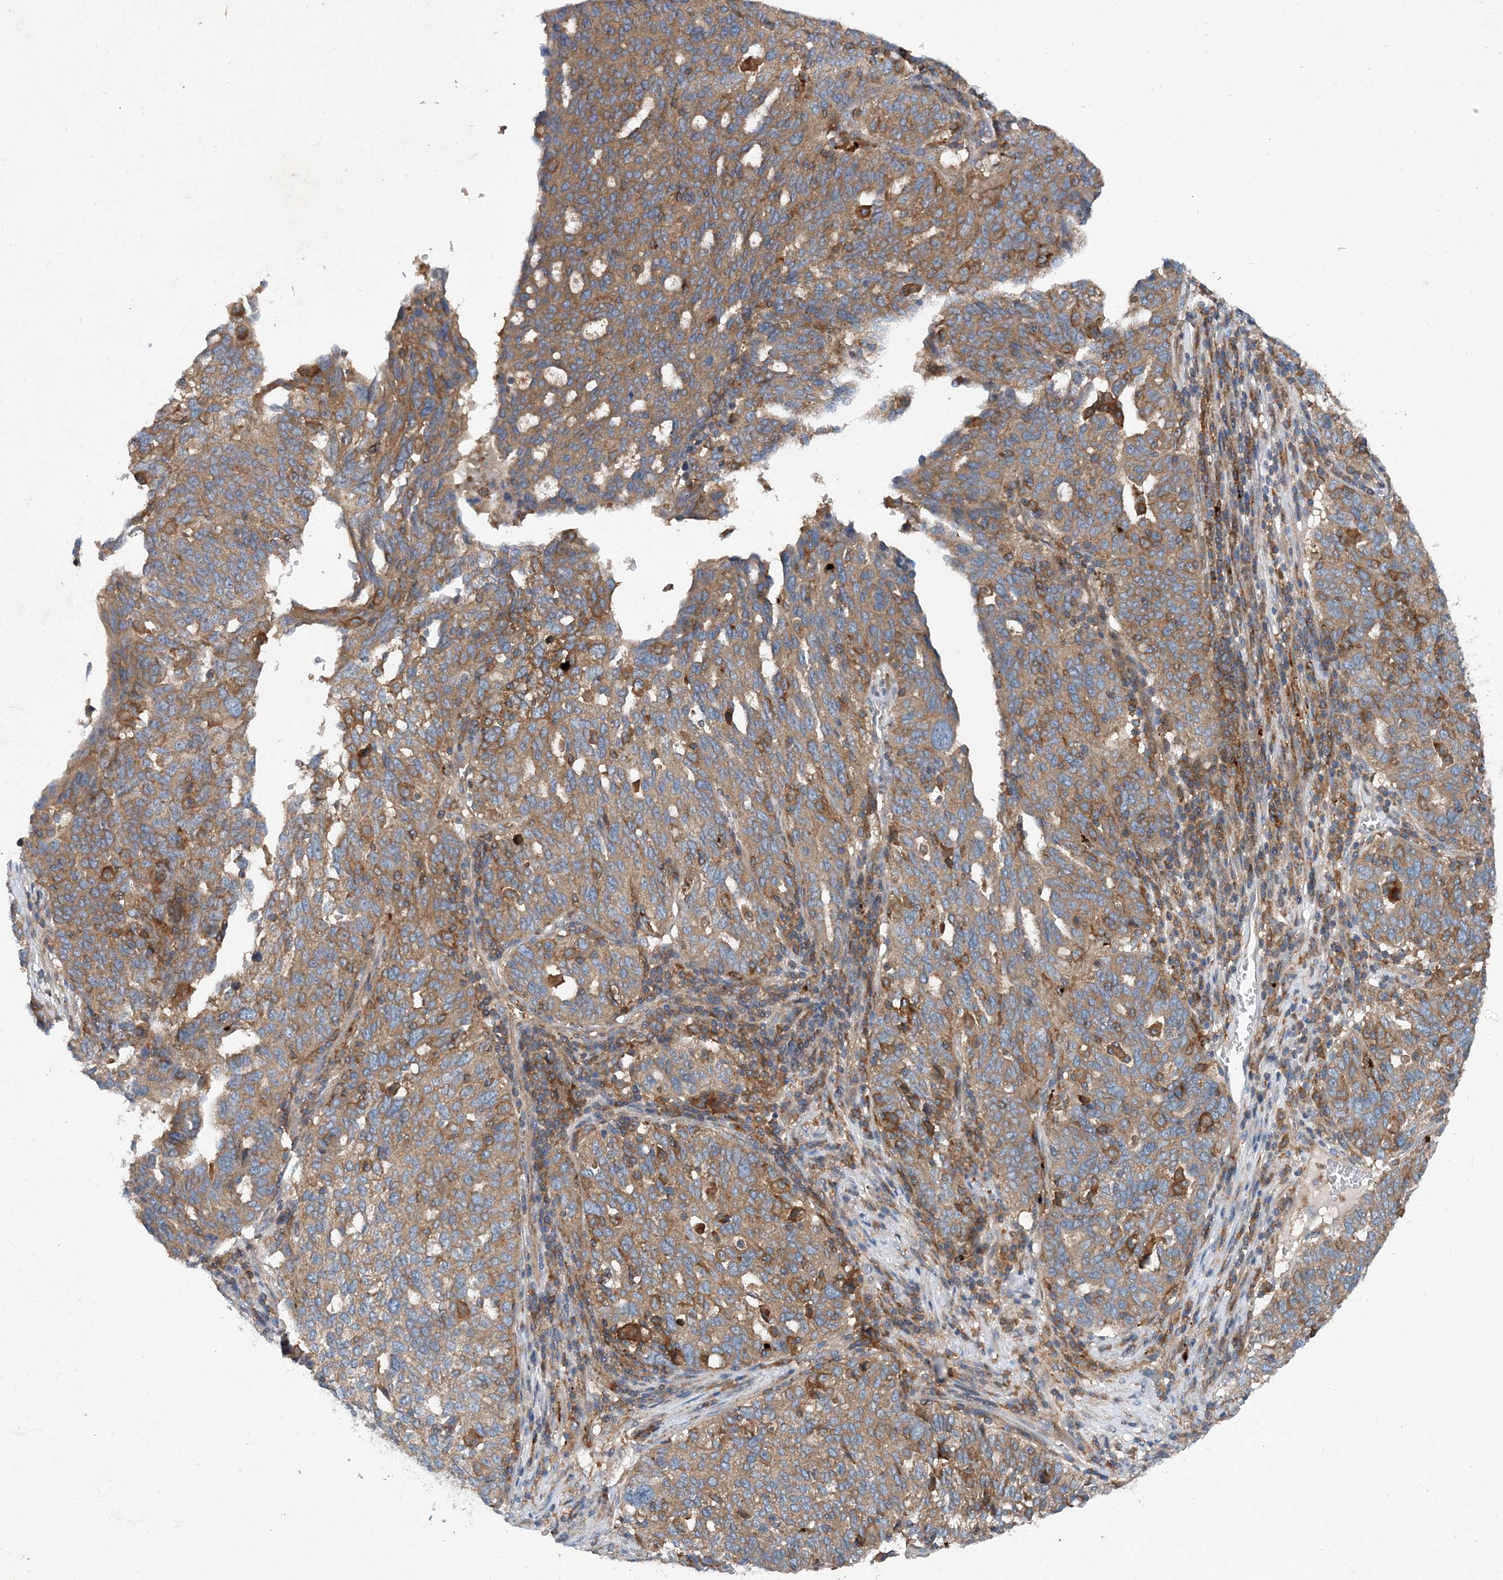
{"staining": {"intensity": "moderate", "quantity": ">75%", "location": "cytoplasmic/membranous"}, "tissue": "ovarian cancer", "cell_type": "Tumor cells", "image_type": "cancer", "snomed": [{"axis": "morphology", "description": "Cystadenocarcinoma, serous, NOS"}, {"axis": "topography", "description": "Ovary"}], "caption": "A brown stain highlights moderate cytoplasmic/membranous positivity of a protein in human ovarian cancer tumor cells. Immunohistochemistry stains the protein in brown and the nuclei are stained blue.", "gene": "P2RY10", "patient": {"sex": "female", "age": 59}}